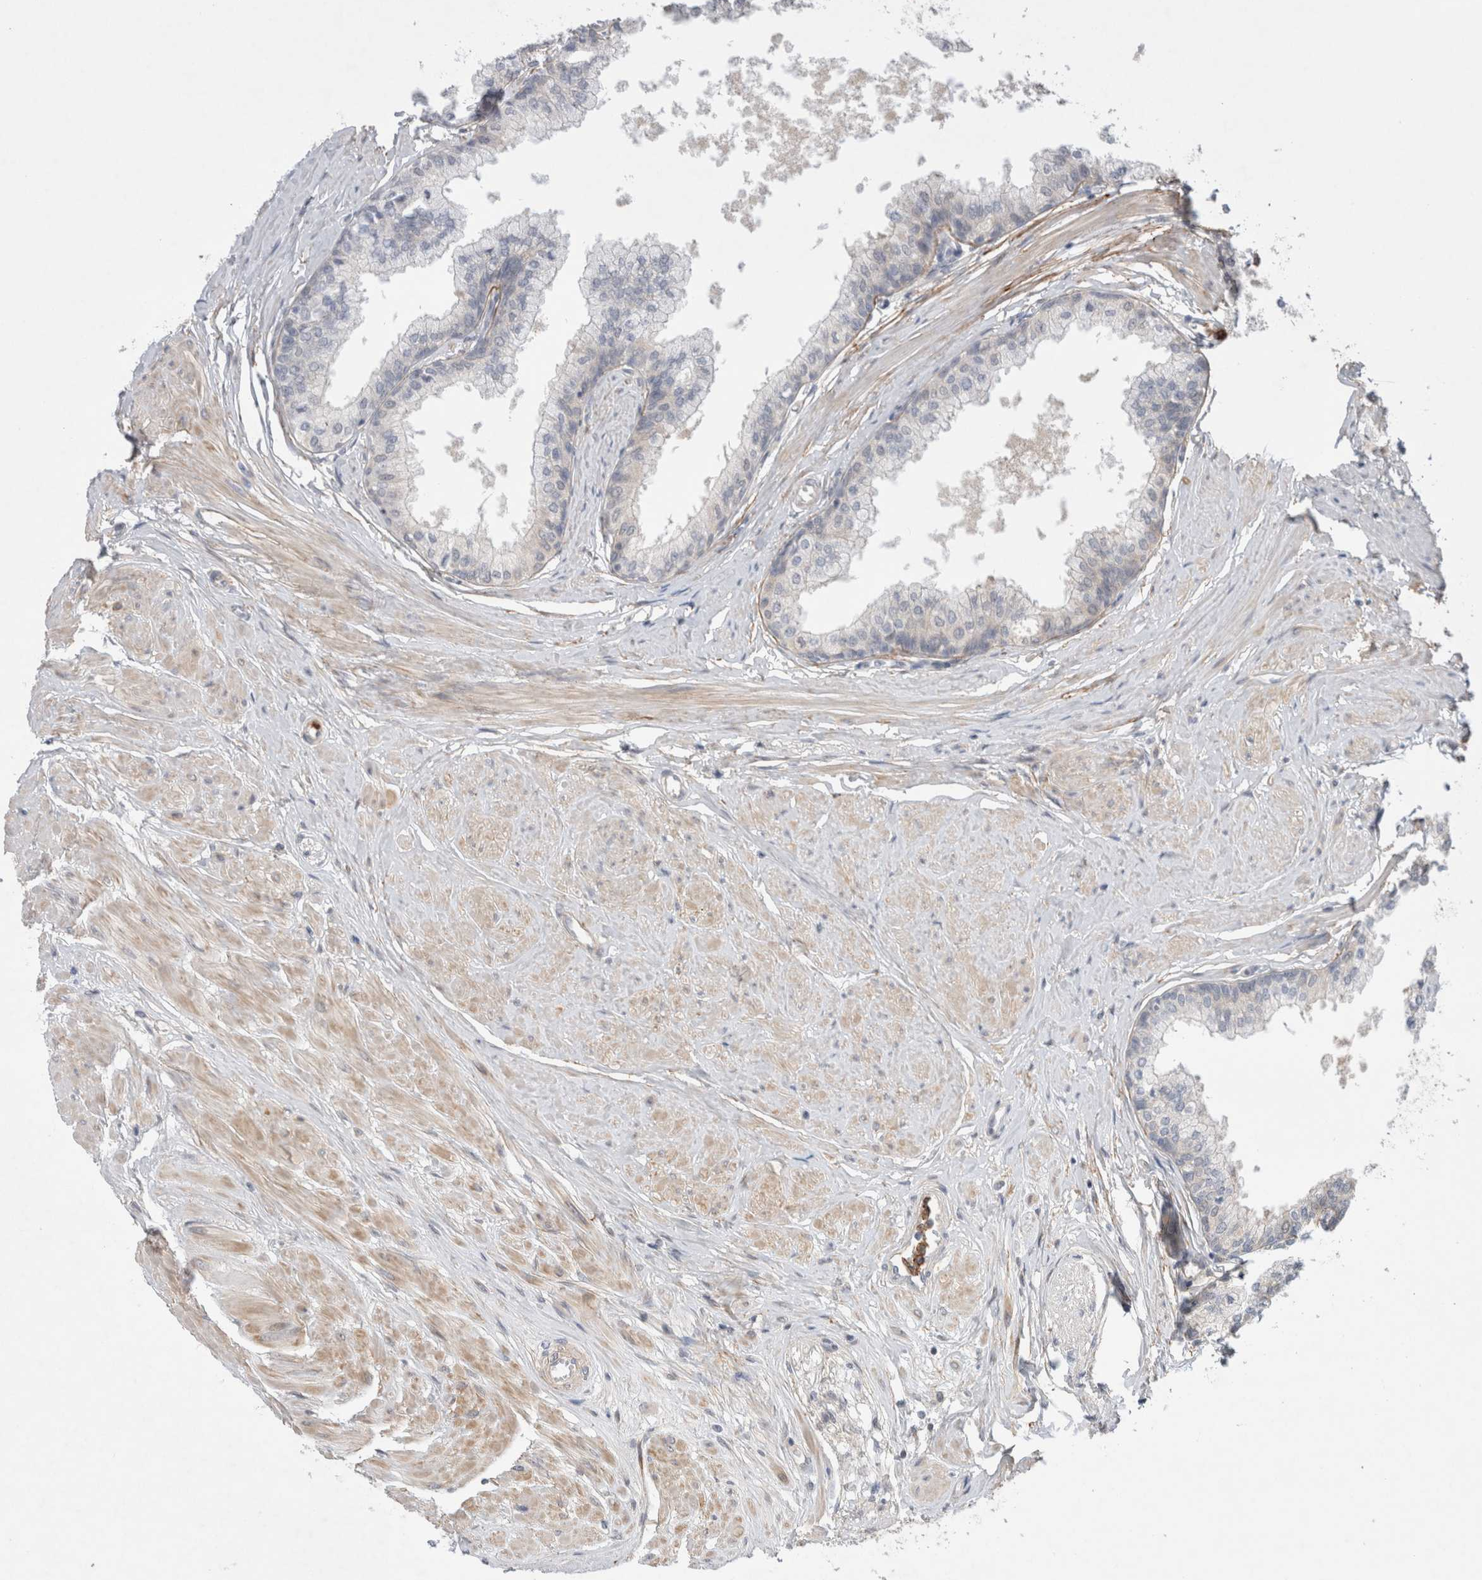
{"staining": {"intensity": "negative", "quantity": "none", "location": "none"}, "tissue": "seminal vesicle", "cell_type": "Glandular cells", "image_type": "normal", "snomed": [{"axis": "morphology", "description": "Normal tissue, NOS"}, {"axis": "topography", "description": "Prostate"}, {"axis": "topography", "description": "Seminal veicle"}], "caption": "A photomicrograph of human seminal vesicle is negative for staining in glandular cells. The staining was performed using DAB to visualize the protein expression in brown, while the nuclei were stained in blue with hematoxylin (Magnification: 20x).", "gene": "GSDMB", "patient": {"sex": "male", "age": 60}}